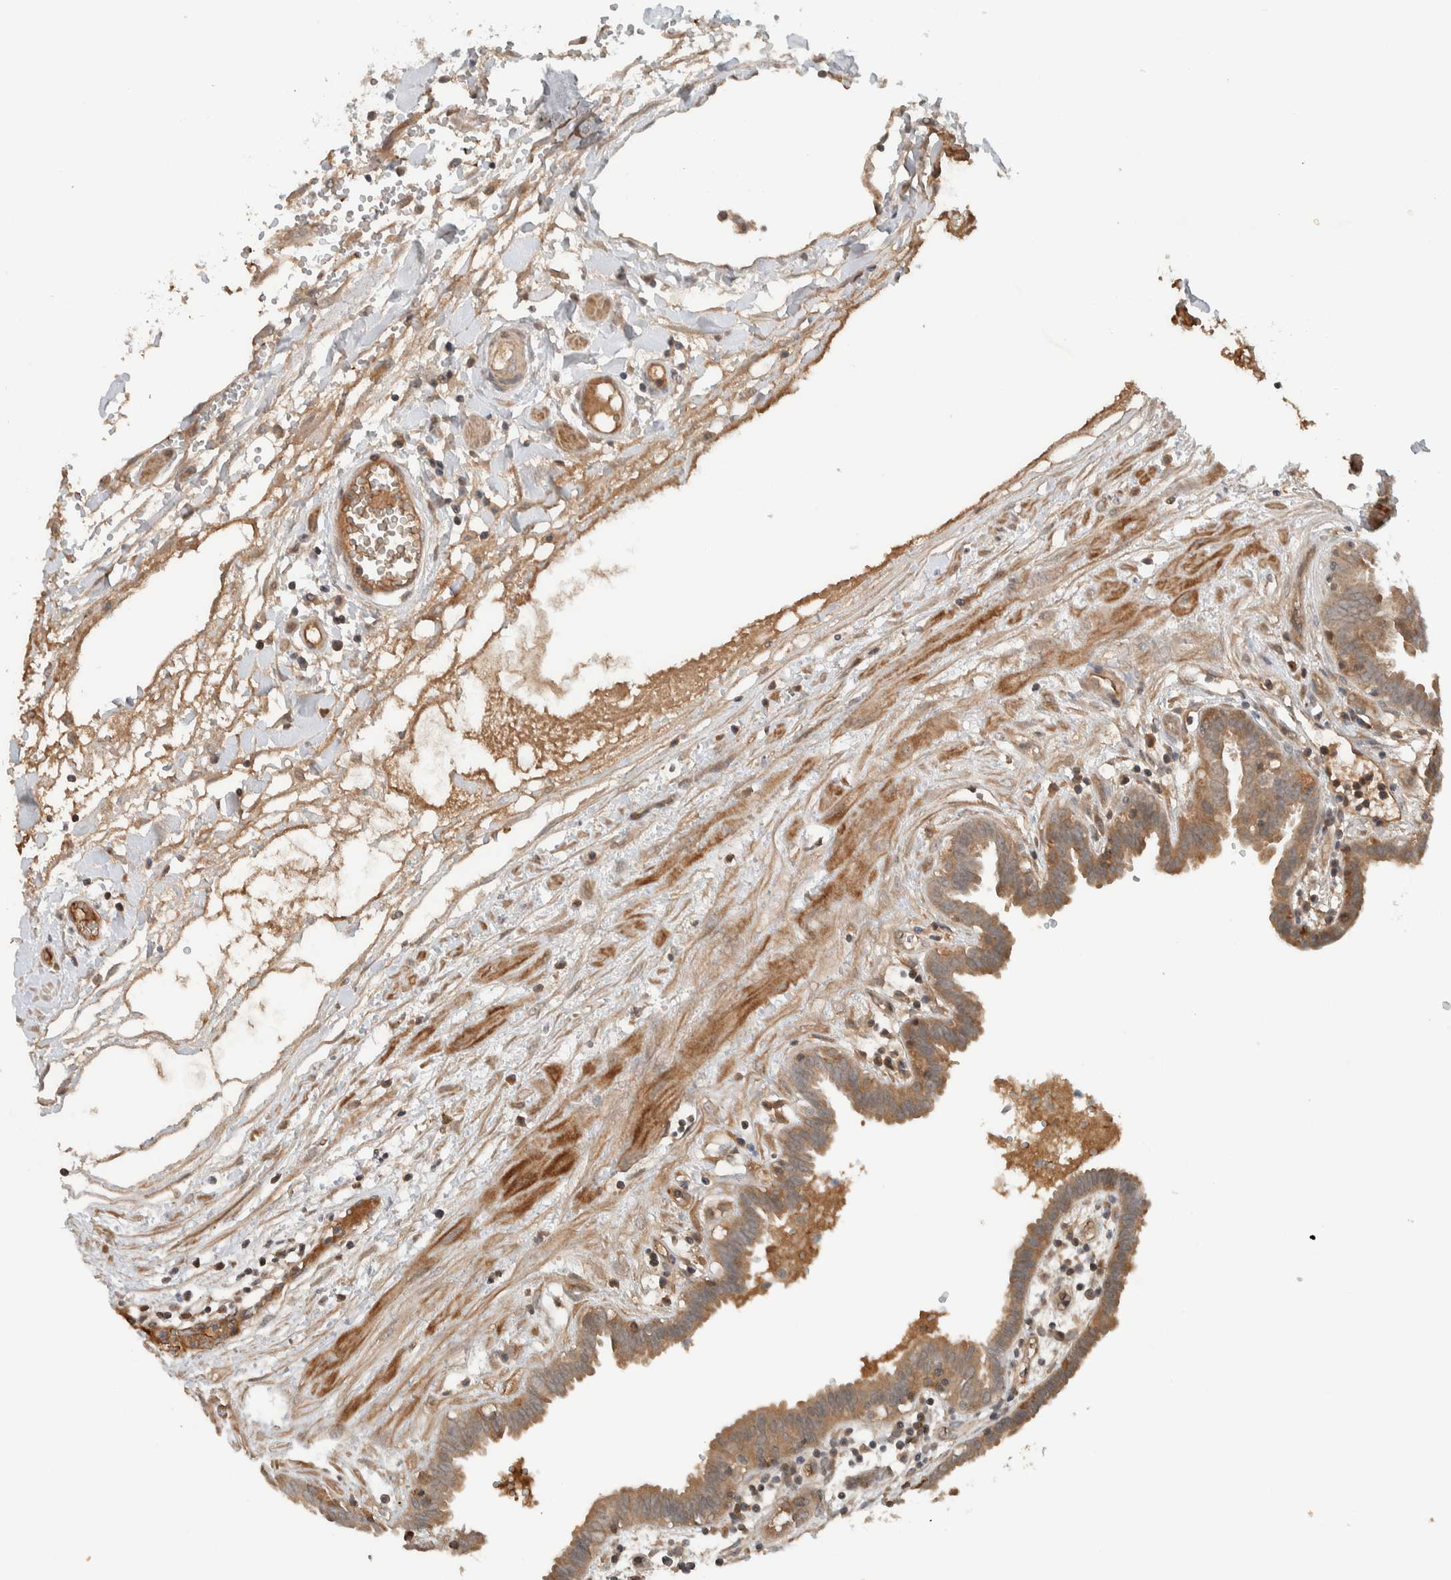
{"staining": {"intensity": "moderate", "quantity": "25%-75%", "location": "cytoplasmic/membranous"}, "tissue": "fallopian tube", "cell_type": "Glandular cells", "image_type": "normal", "snomed": [{"axis": "morphology", "description": "Normal tissue, NOS"}, {"axis": "topography", "description": "Fallopian tube"}, {"axis": "topography", "description": "Placenta"}], "caption": "Benign fallopian tube exhibits moderate cytoplasmic/membranous expression in approximately 25%-75% of glandular cells, visualized by immunohistochemistry.", "gene": "ARMC7", "patient": {"sex": "female", "age": 32}}